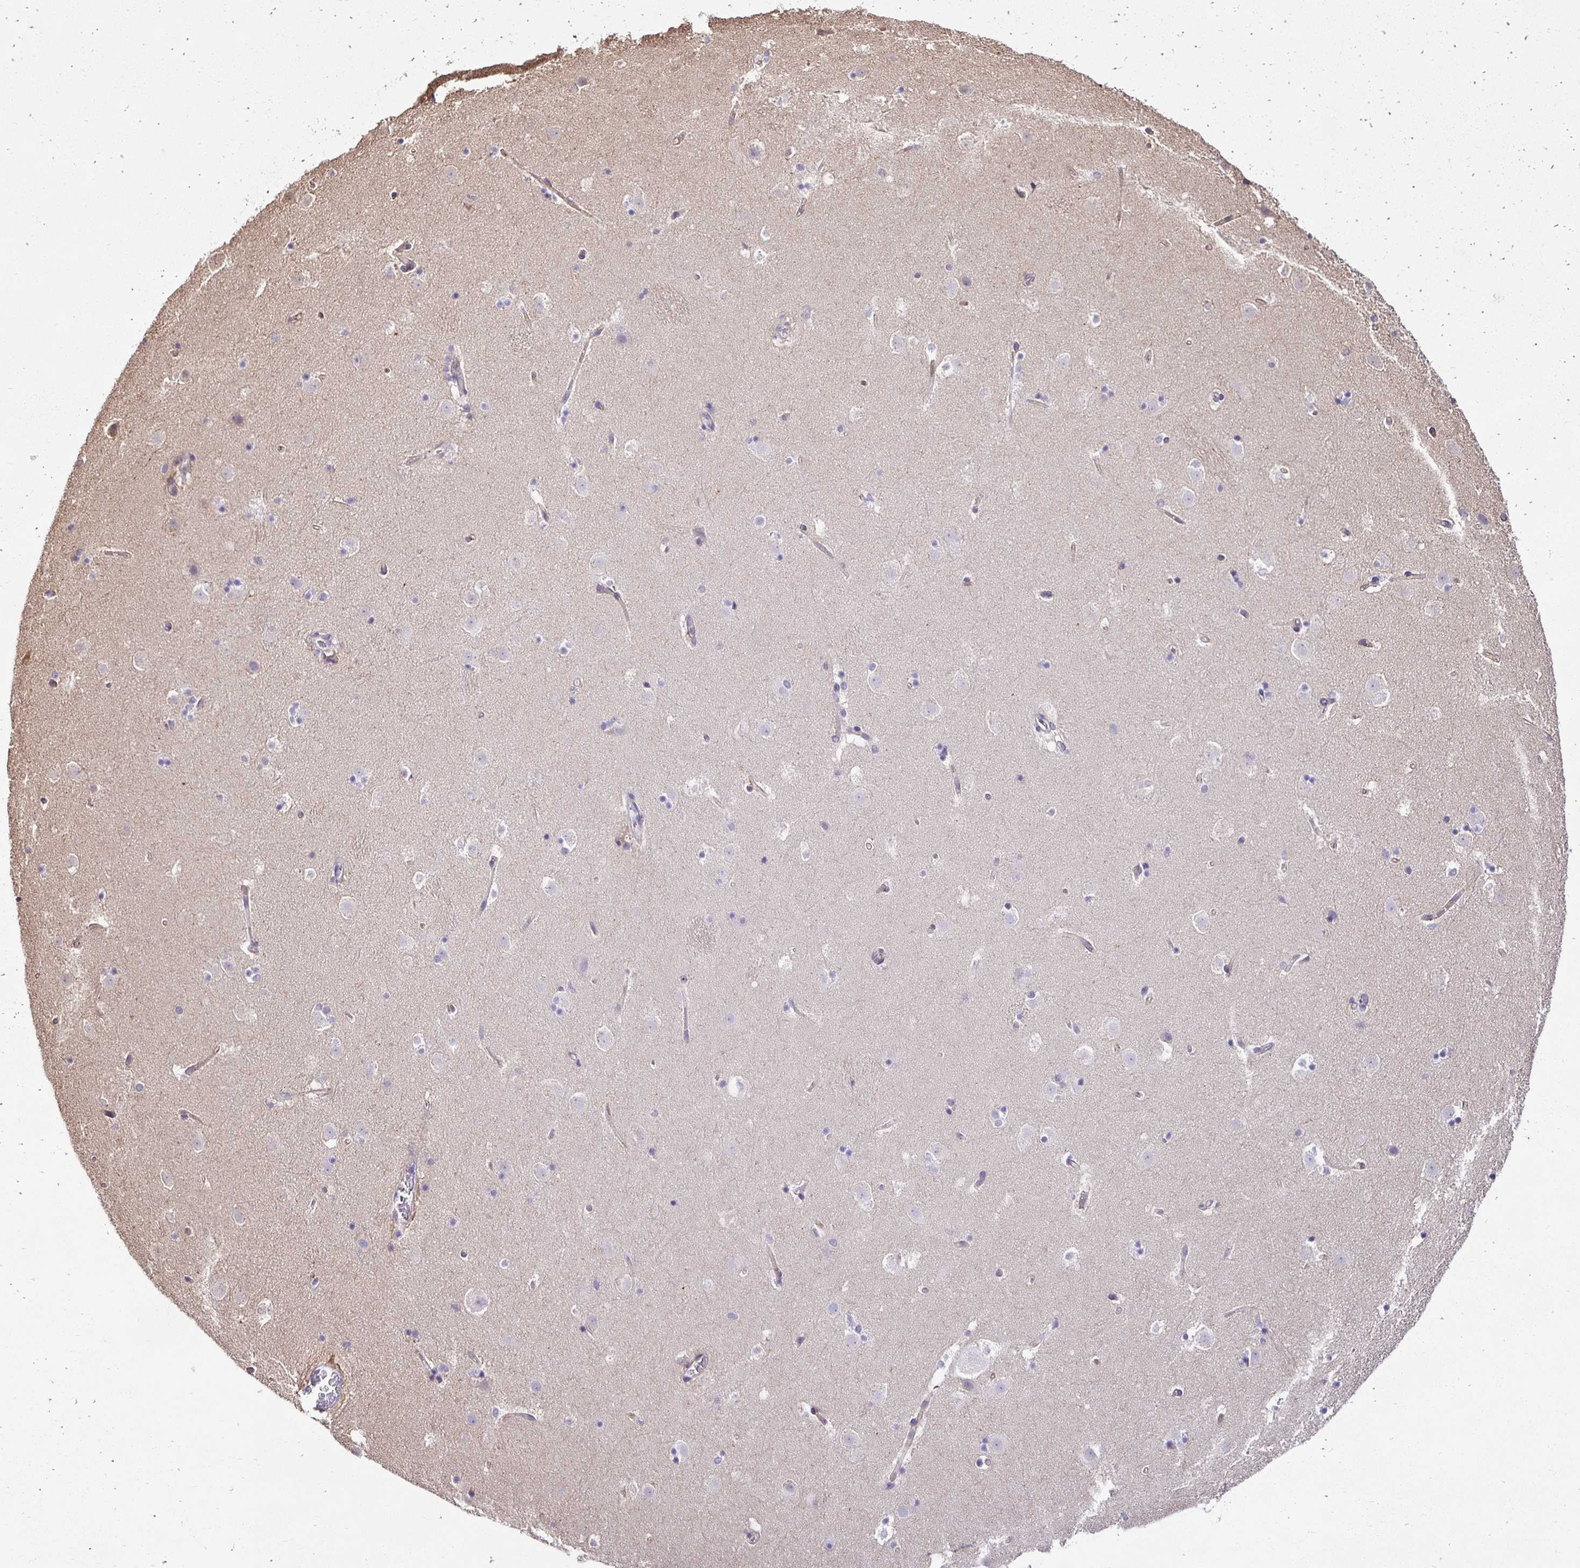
{"staining": {"intensity": "negative", "quantity": "none", "location": "none"}, "tissue": "caudate", "cell_type": "Glial cells", "image_type": "normal", "snomed": [{"axis": "morphology", "description": "Normal tissue, NOS"}, {"axis": "topography", "description": "Lateral ventricle wall"}], "caption": "Immunohistochemical staining of benign caudate exhibits no significant expression in glial cells.", "gene": "SLC9A1", "patient": {"sex": "male", "age": 37}}